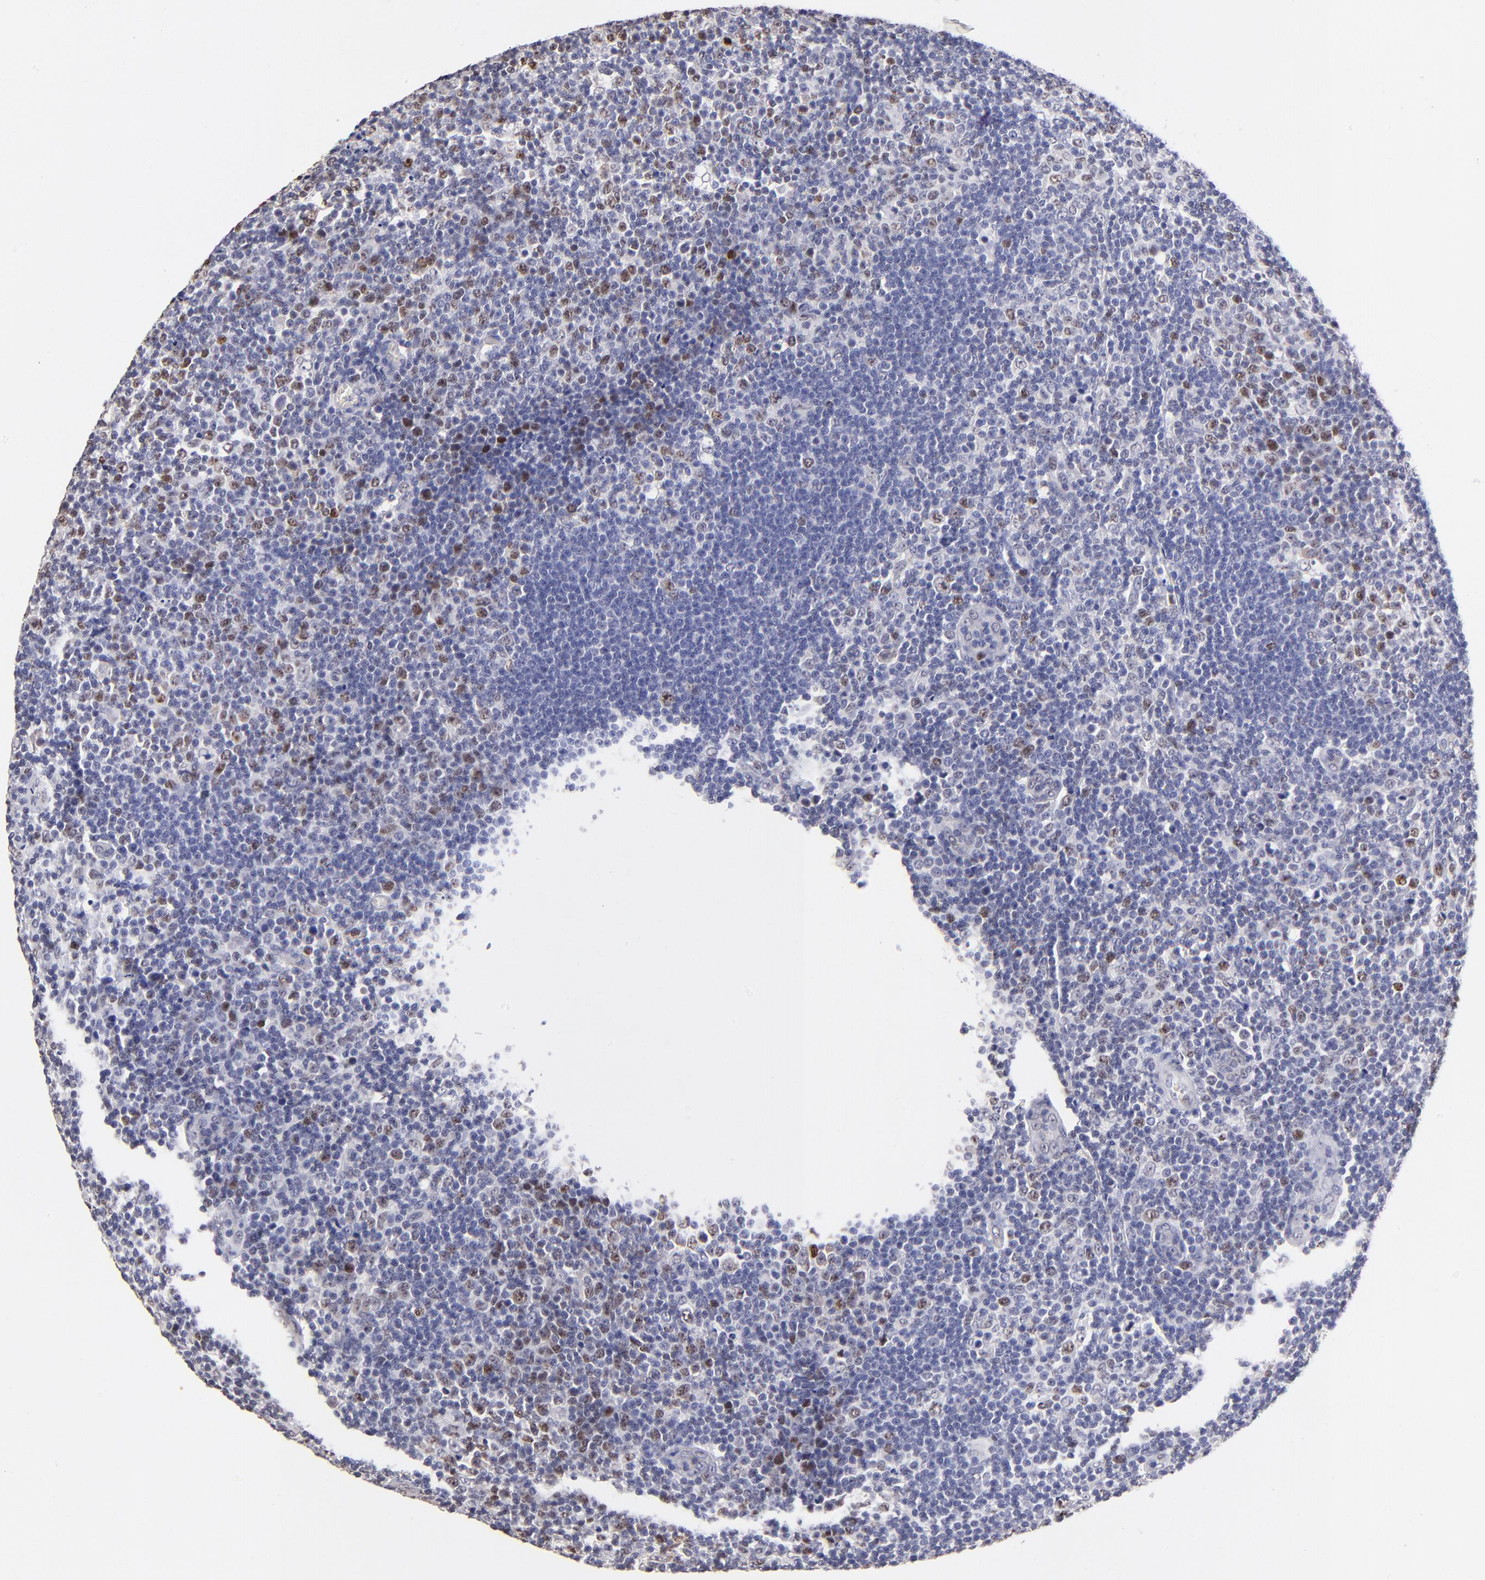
{"staining": {"intensity": "moderate", "quantity": "<25%", "location": "nuclear"}, "tissue": "lymphoma", "cell_type": "Tumor cells", "image_type": "cancer", "snomed": [{"axis": "morphology", "description": "Malignant lymphoma, non-Hodgkin's type, Low grade"}, {"axis": "topography", "description": "Lymph node"}], "caption": "Immunohistochemical staining of human low-grade malignant lymphoma, non-Hodgkin's type demonstrates low levels of moderate nuclear expression in approximately <25% of tumor cells. (Brightfield microscopy of DAB IHC at high magnification).", "gene": "DNMT1", "patient": {"sex": "male", "age": 74}}